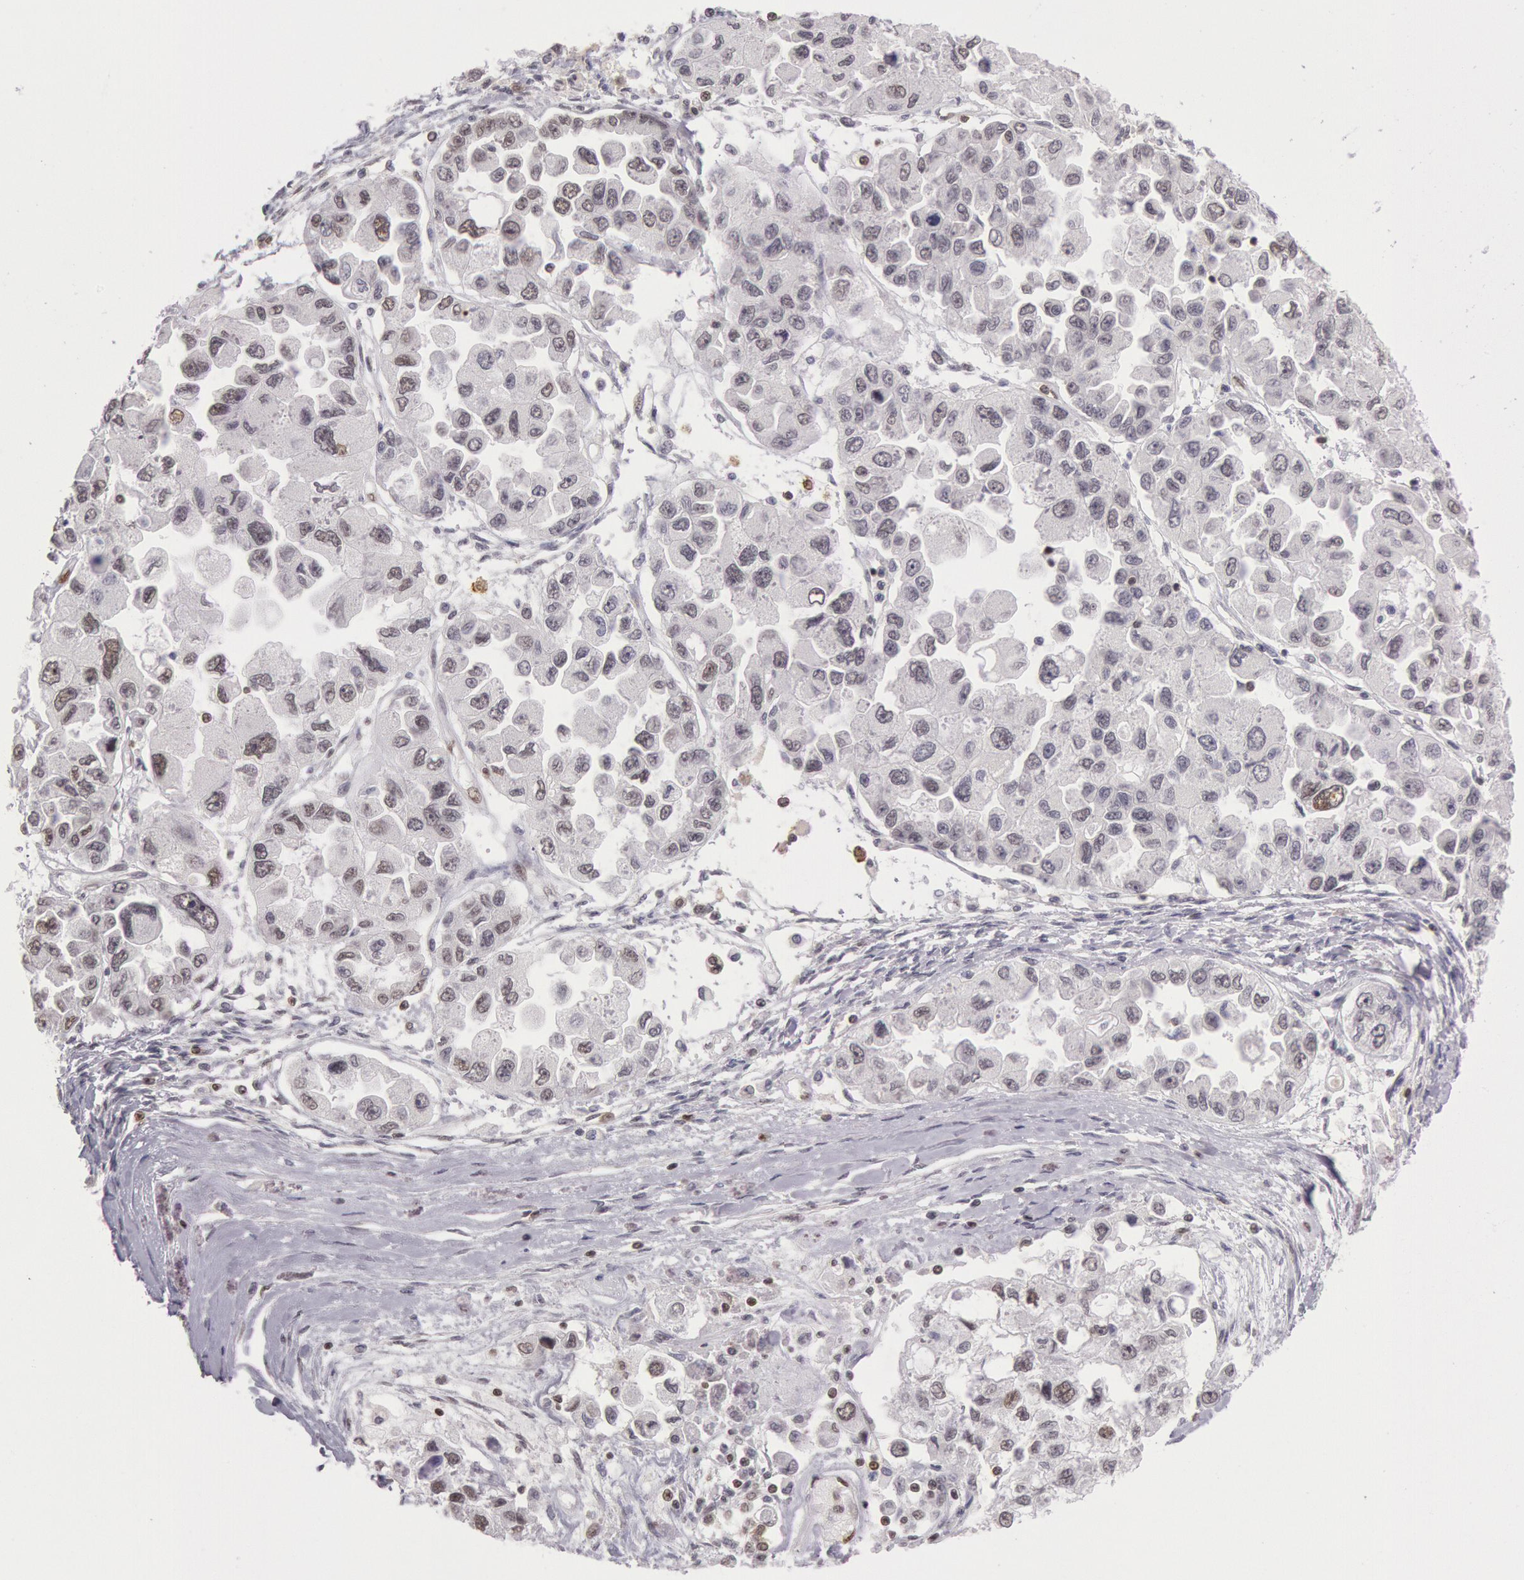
{"staining": {"intensity": "moderate", "quantity": ">75%", "location": "nuclear"}, "tissue": "ovarian cancer", "cell_type": "Tumor cells", "image_type": "cancer", "snomed": [{"axis": "morphology", "description": "Cystadenocarcinoma, serous, NOS"}, {"axis": "topography", "description": "Ovary"}], "caption": "This micrograph shows IHC staining of human ovarian serous cystadenocarcinoma, with medium moderate nuclear expression in about >75% of tumor cells.", "gene": "ESS2", "patient": {"sex": "female", "age": 84}}